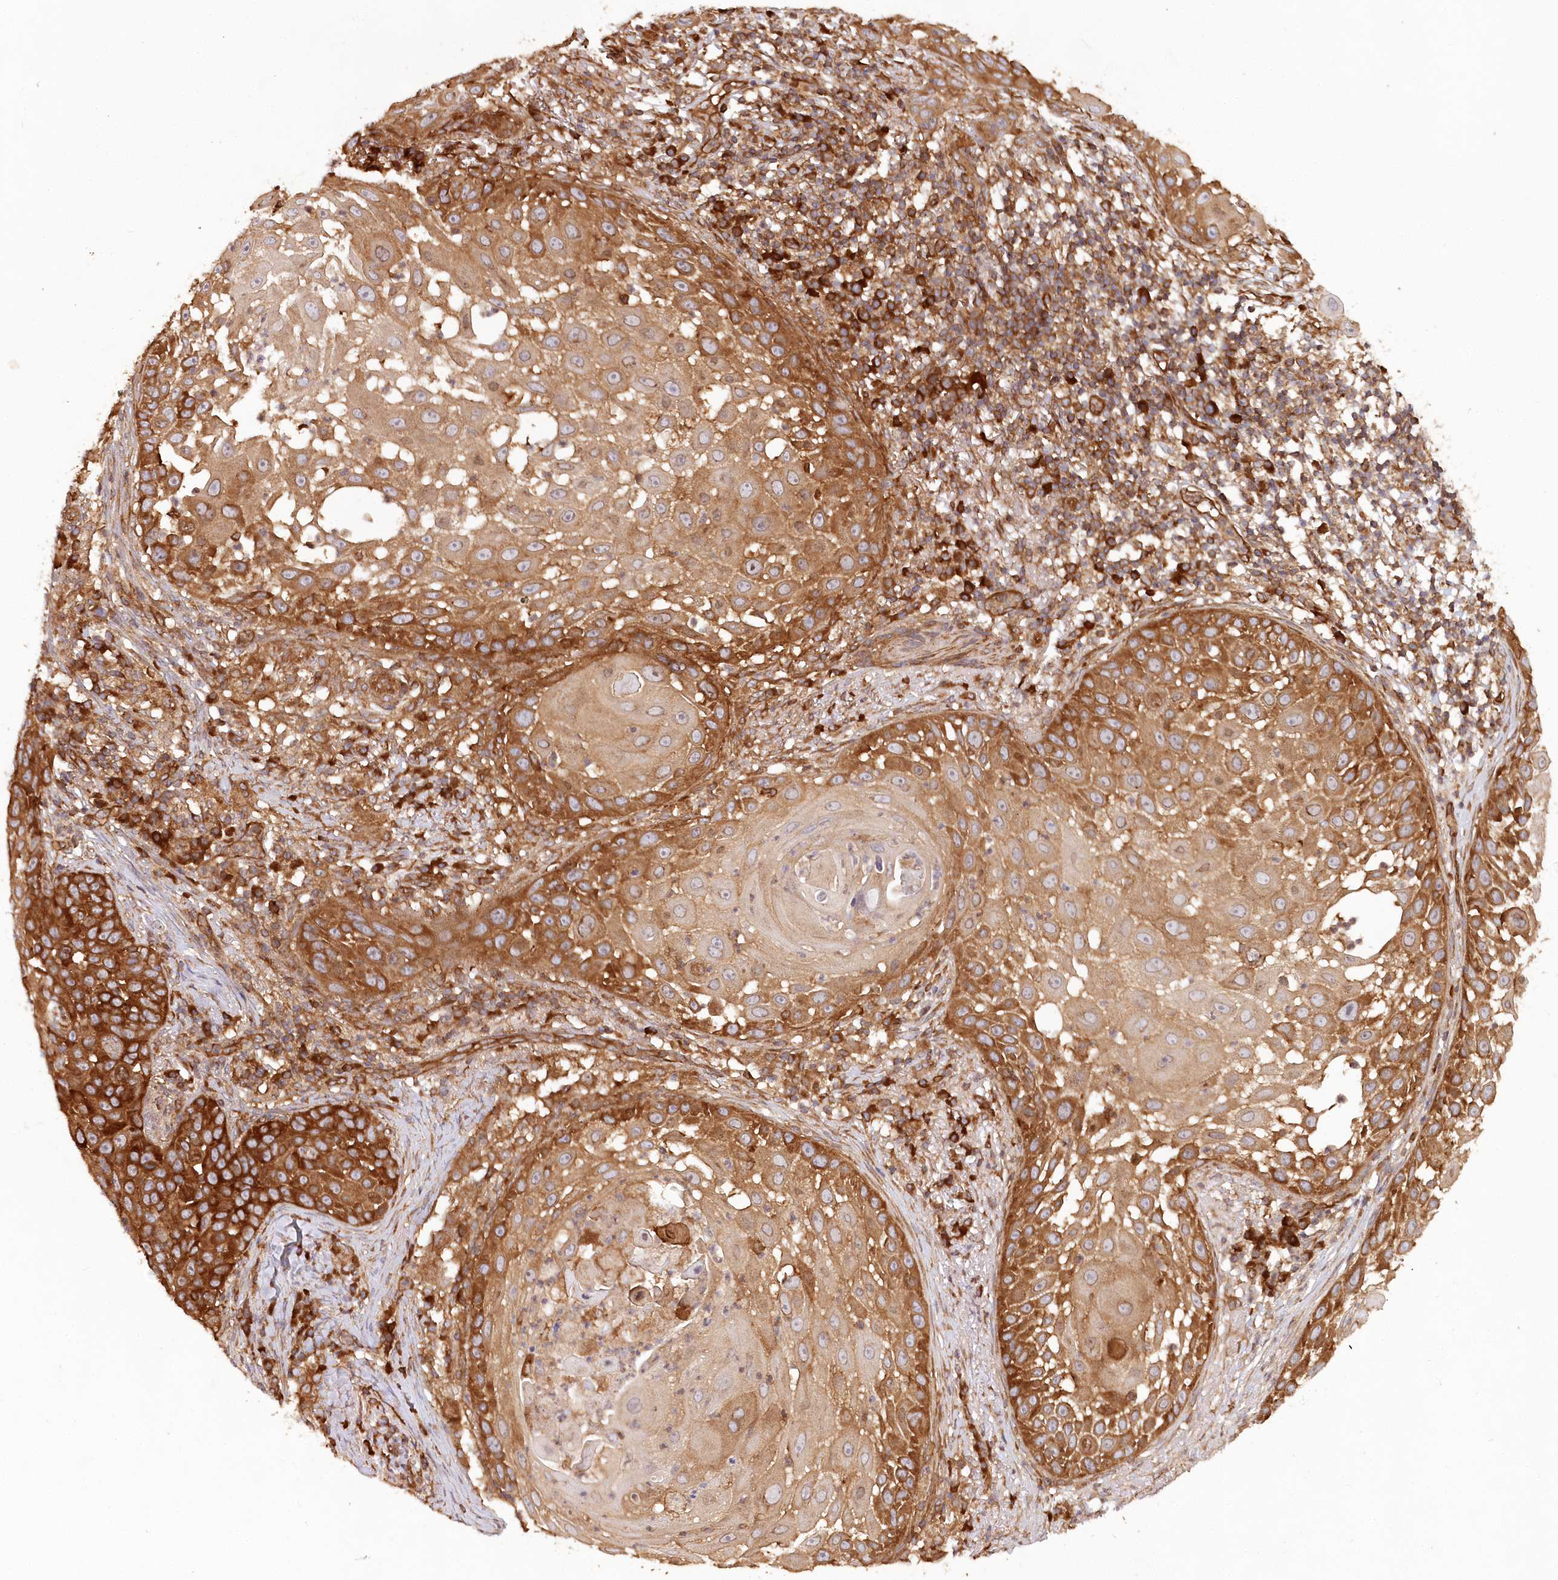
{"staining": {"intensity": "strong", "quantity": ">75%", "location": "cytoplasmic/membranous"}, "tissue": "skin cancer", "cell_type": "Tumor cells", "image_type": "cancer", "snomed": [{"axis": "morphology", "description": "Squamous cell carcinoma, NOS"}, {"axis": "topography", "description": "Skin"}], "caption": "About >75% of tumor cells in skin cancer show strong cytoplasmic/membranous protein expression as visualized by brown immunohistochemical staining.", "gene": "PAIP2", "patient": {"sex": "female", "age": 44}}